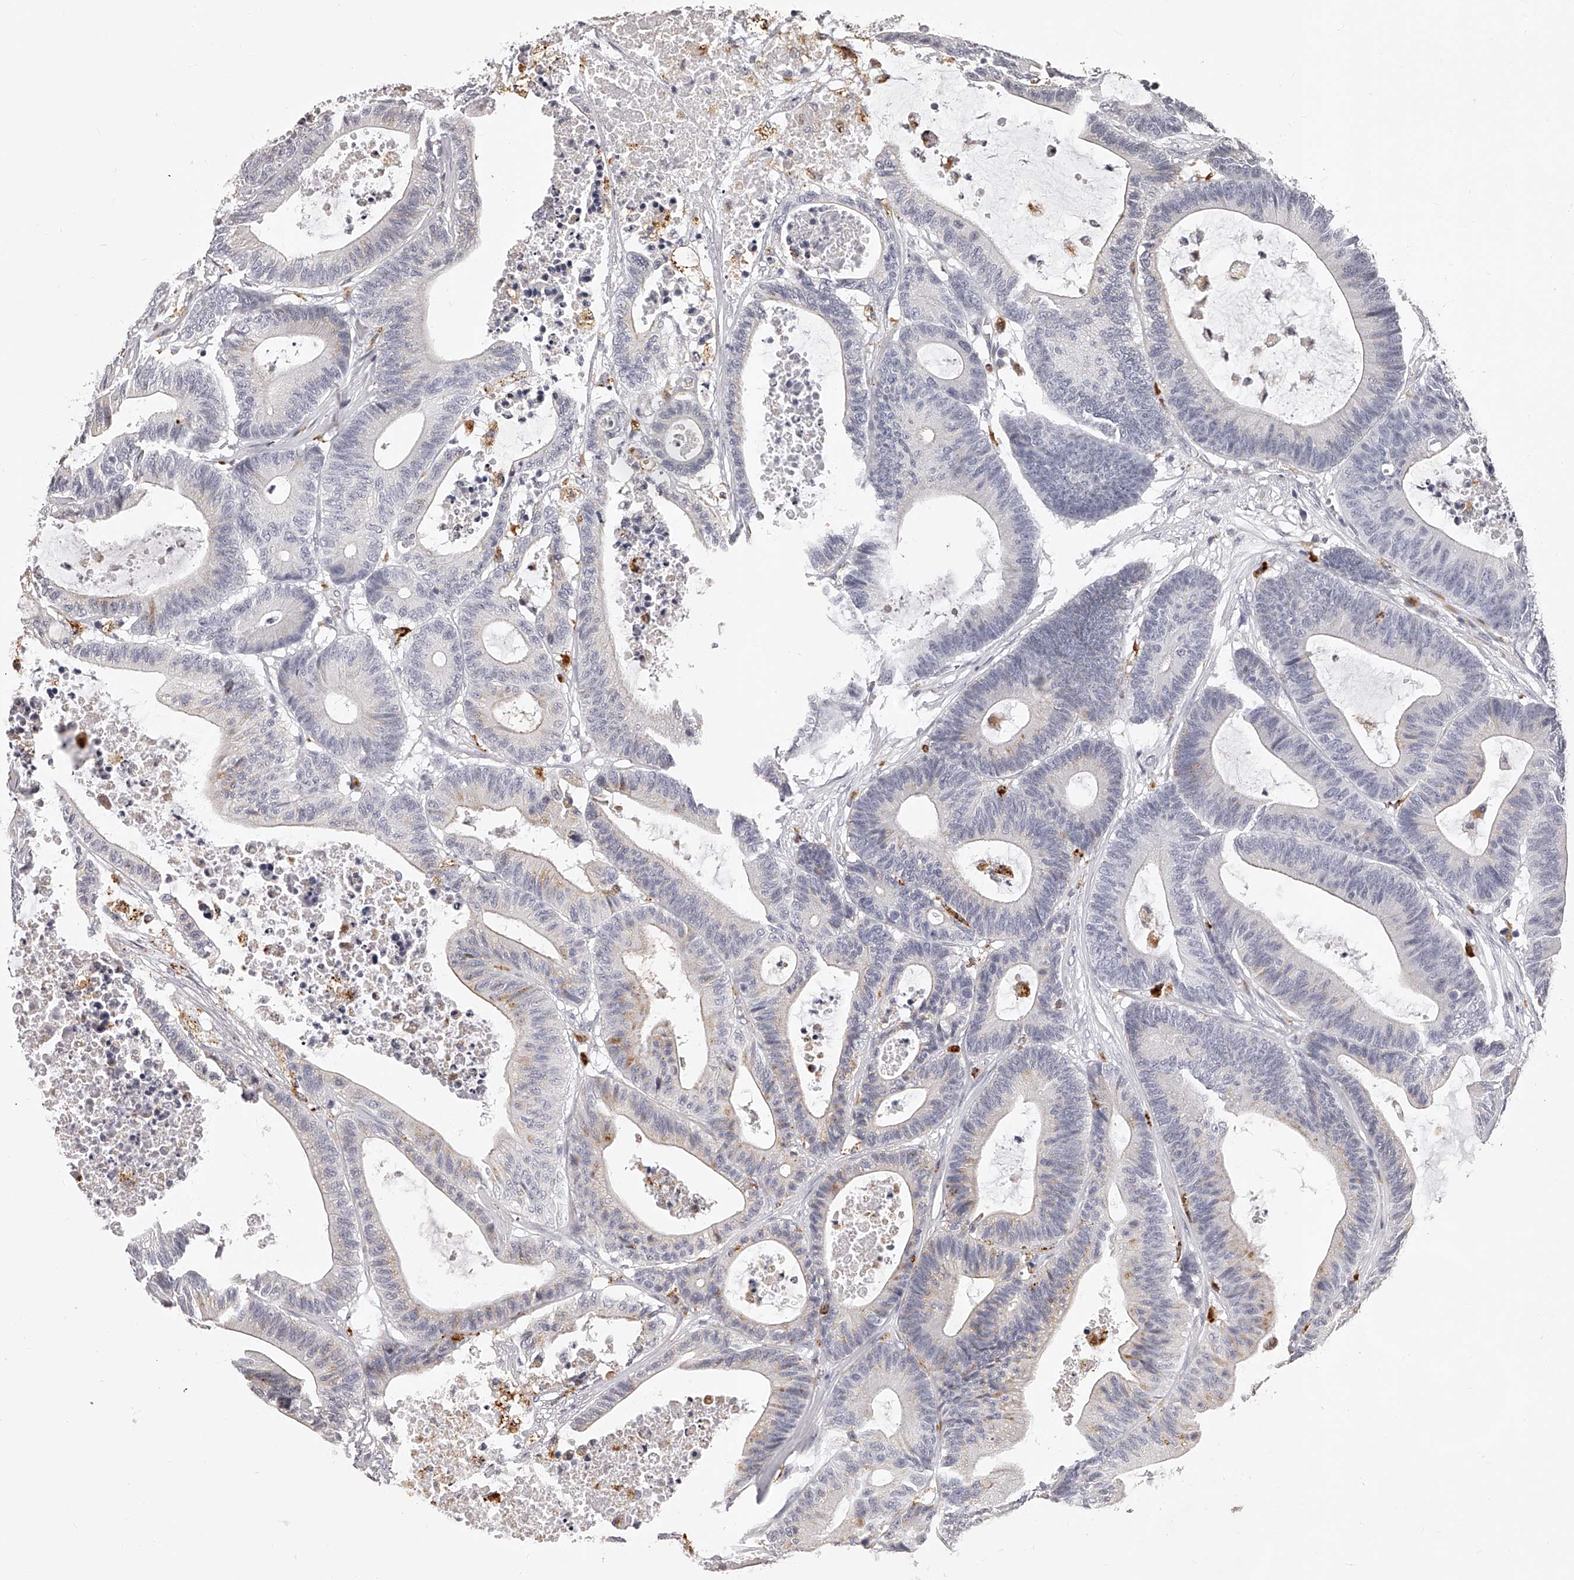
{"staining": {"intensity": "weak", "quantity": "<25%", "location": "cytoplasmic/membranous"}, "tissue": "colorectal cancer", "cell_type": "Tumor cells", "image_type": "cancer", "snomed": [{"axis": "morphology", "description": "Adenocarcinoma, NOS"}, {"axis": "topography", "description": "Colon"}], "caption": "The image demonstrates no significant expression in tumor cells of colorectal adenocarcinoma. The staining is performed using DAB (3,3'-diaminobenzidine) brown chromogen with nuclei counter-stained in using hematoxylin.", "gene": "DMRT1", "patient": {"sex": "female", "age": 84}}